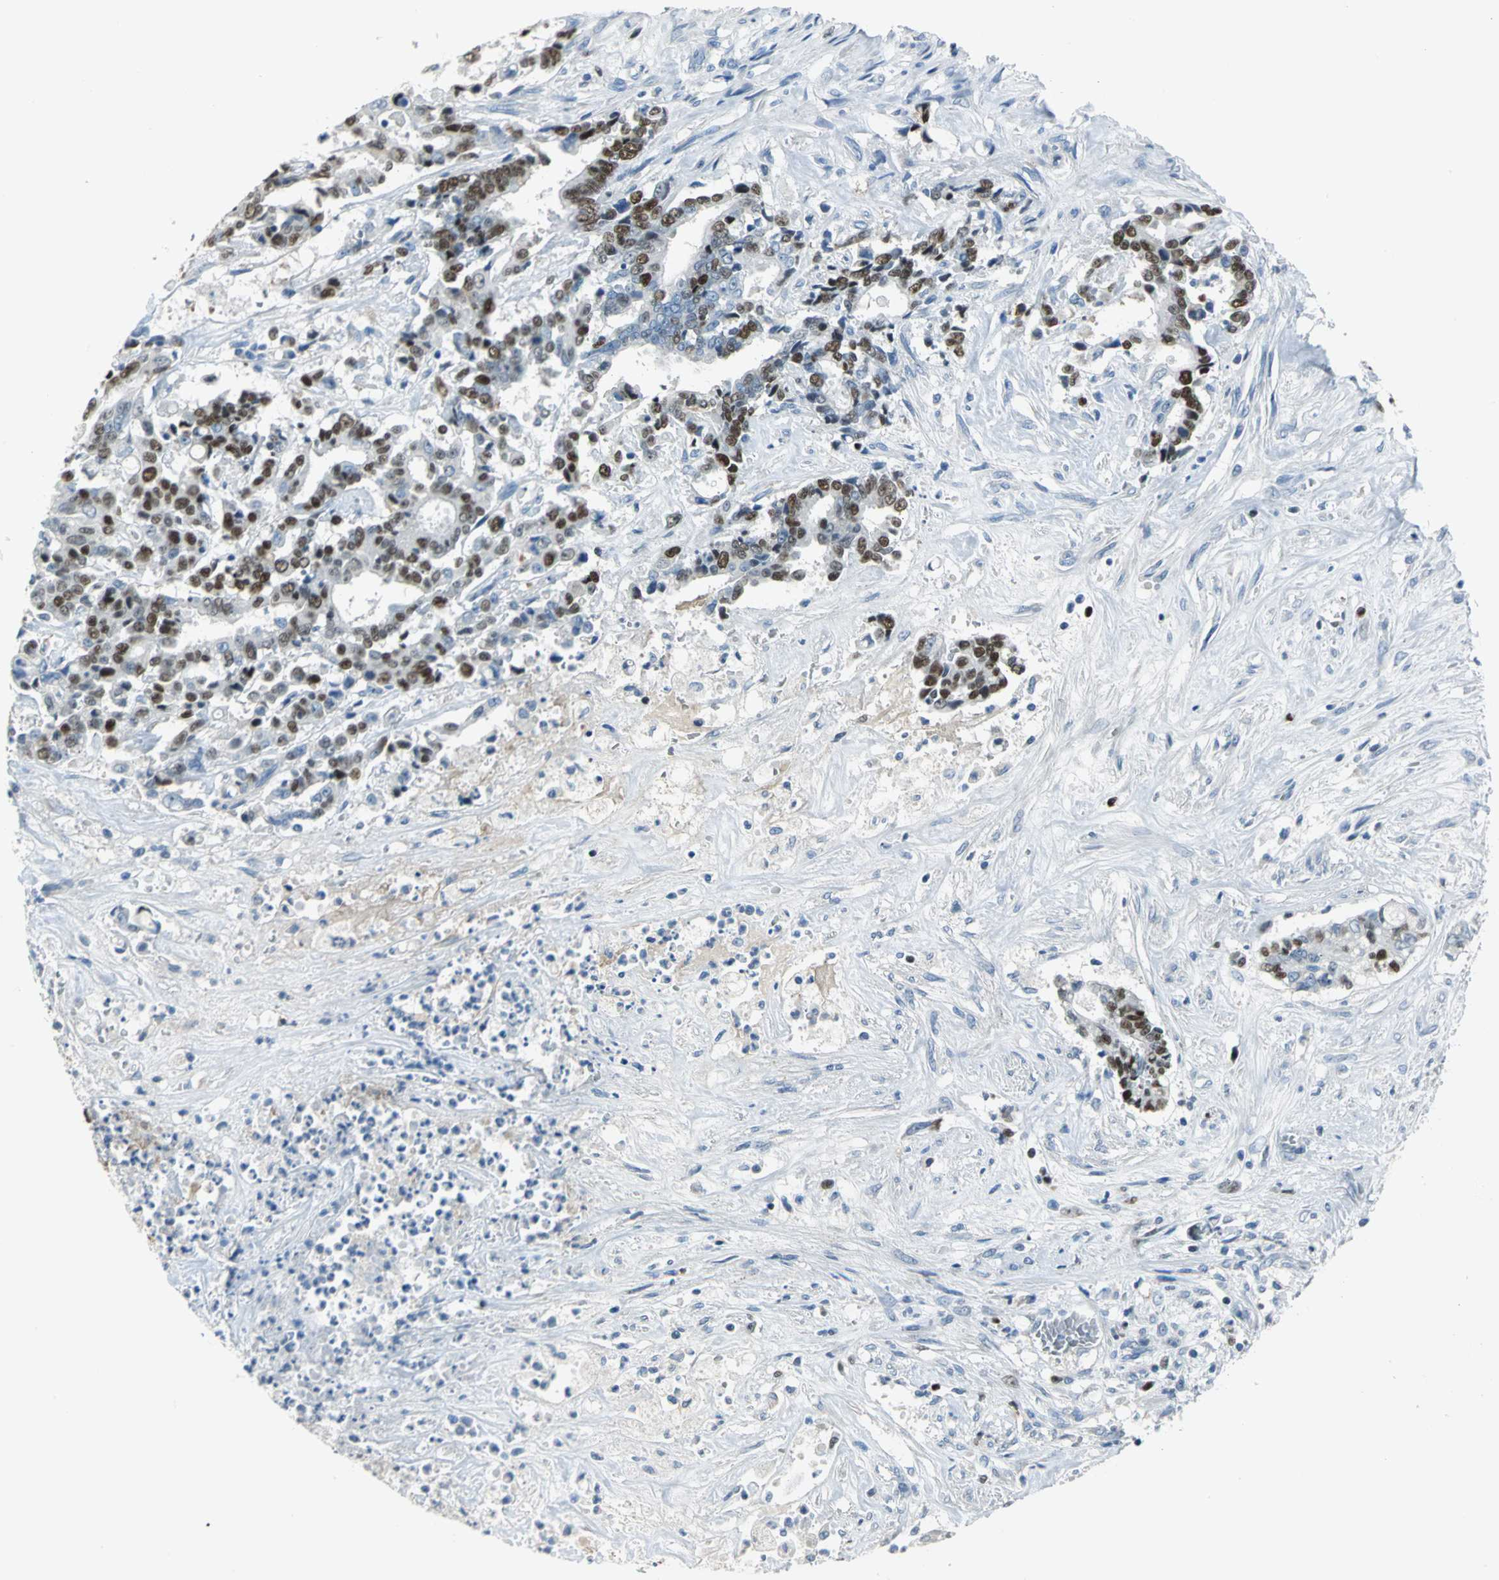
{"staining": {"intensity": "moderate", "quantity": "25%-75%", "location": "nuclear"}, "tissue": "liver cancer", "cell_type": "Tumor cells", "image_type": "cancer", "snomed": [{"axis": "morphology", "description": "Cholangiocarcinoma"}, {"axis": "topography", "description": "Liver"}], "caption": "Human liver cancer (cholangiocarcinoma) stained with a protein marker demonstrates moderate staining in tumor cells.", "gene": "MCM3", "patient": {"sex": "male", "age": 57}}